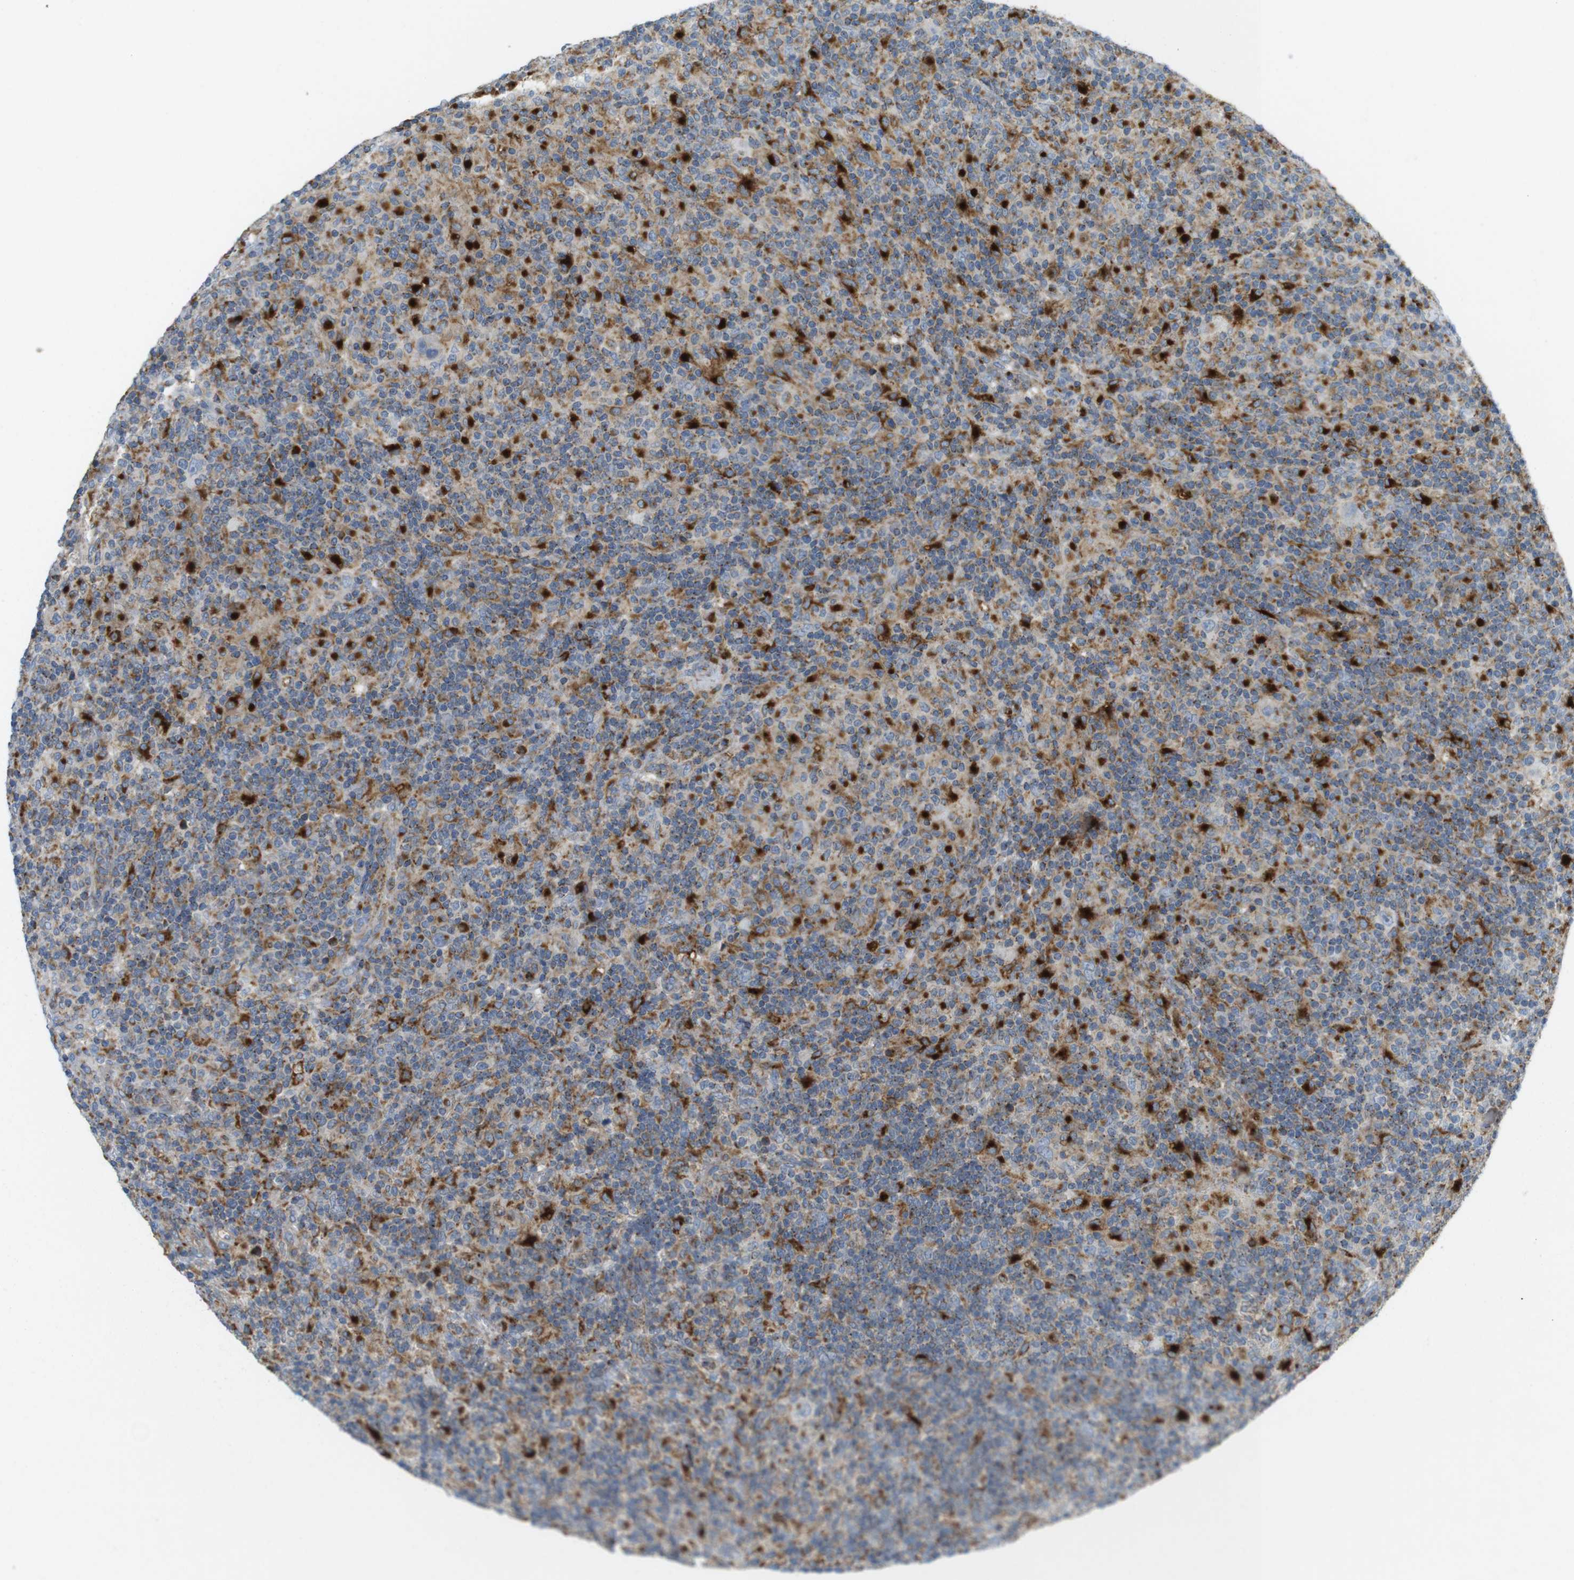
{"staining": {"intensity": "negative", "quantity": "none", "location": "none"}, "tissue": "lymphoma", "cell_type": "Tumor cells", "image_type": "cancer", "snomed": [{"axis": "morphology", "description": "Hodgkin's disease, NOS"}, {"axis": "topography", "description": "Lymph node"}], "caption": "Human Hodgkin's disease stained for a protein using IHC shows no expression in tumor cells.", "gene": "LAMP1", "patient": {"sex": "male", "age": 70}}